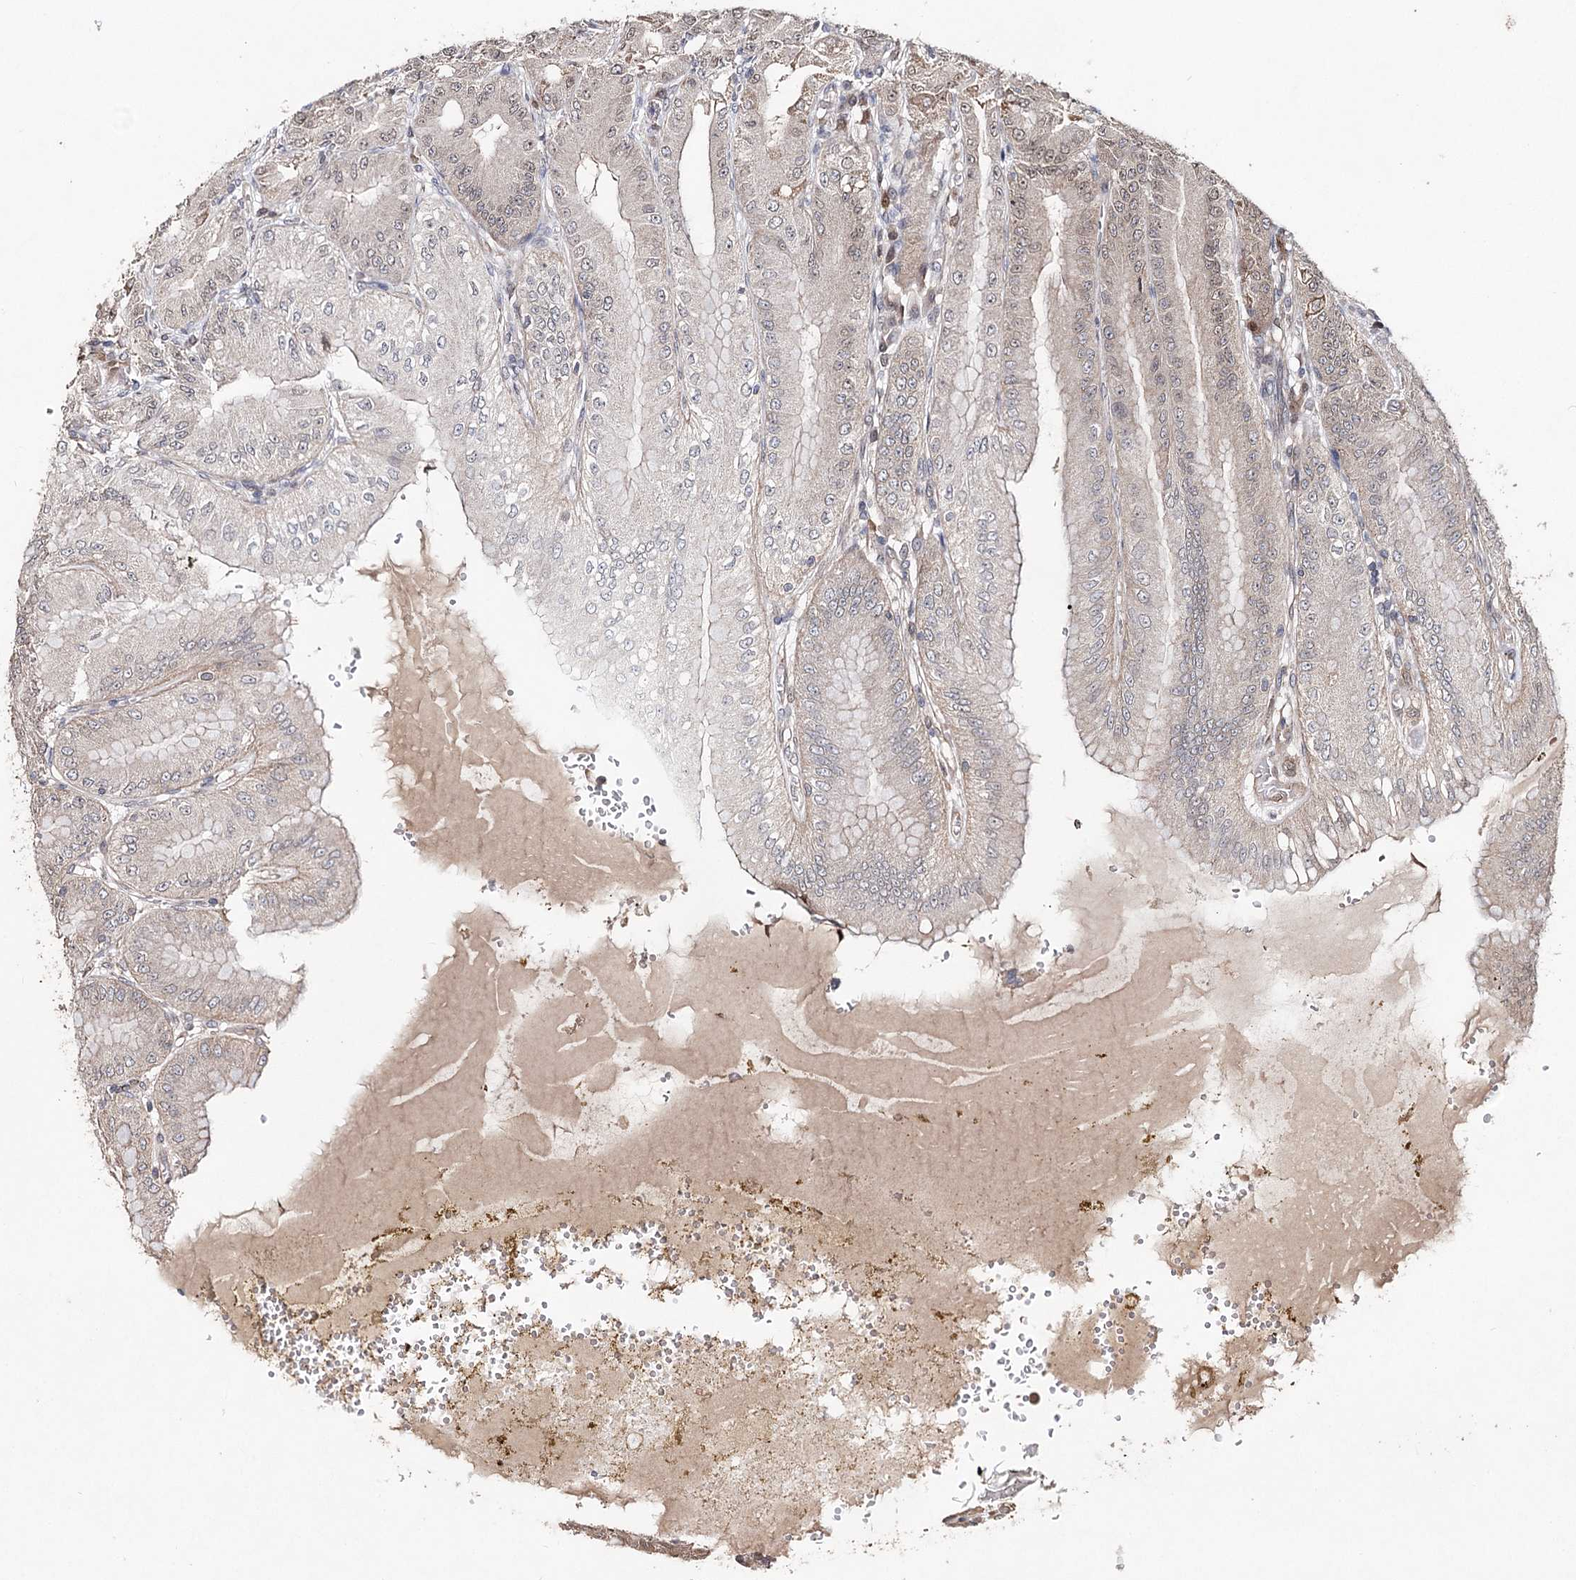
{"staining": {"intensity": "moderate", "quantity": "25%-75%", "location": "cytoplasmic/membranous"}, "tissue": "stomach", "cell_type": "Glandular cells", "image_type": "normal", "snomed": [{"axis": "morphology", "description": "Normal tissue, NOS"}, {"axis": "topography", "description": "Stomach, upper"}, {"axis": "topography", "description": "Stomach, lower"}], "caption": "Glandular cells demonstrate medium levels of moderate cytoplasmic/membranous staining in approximately 25%-75% of cells in benign human stomach.", "gene": "NOPCHAP1", "patient": {"sex": "male", "age": 71}}